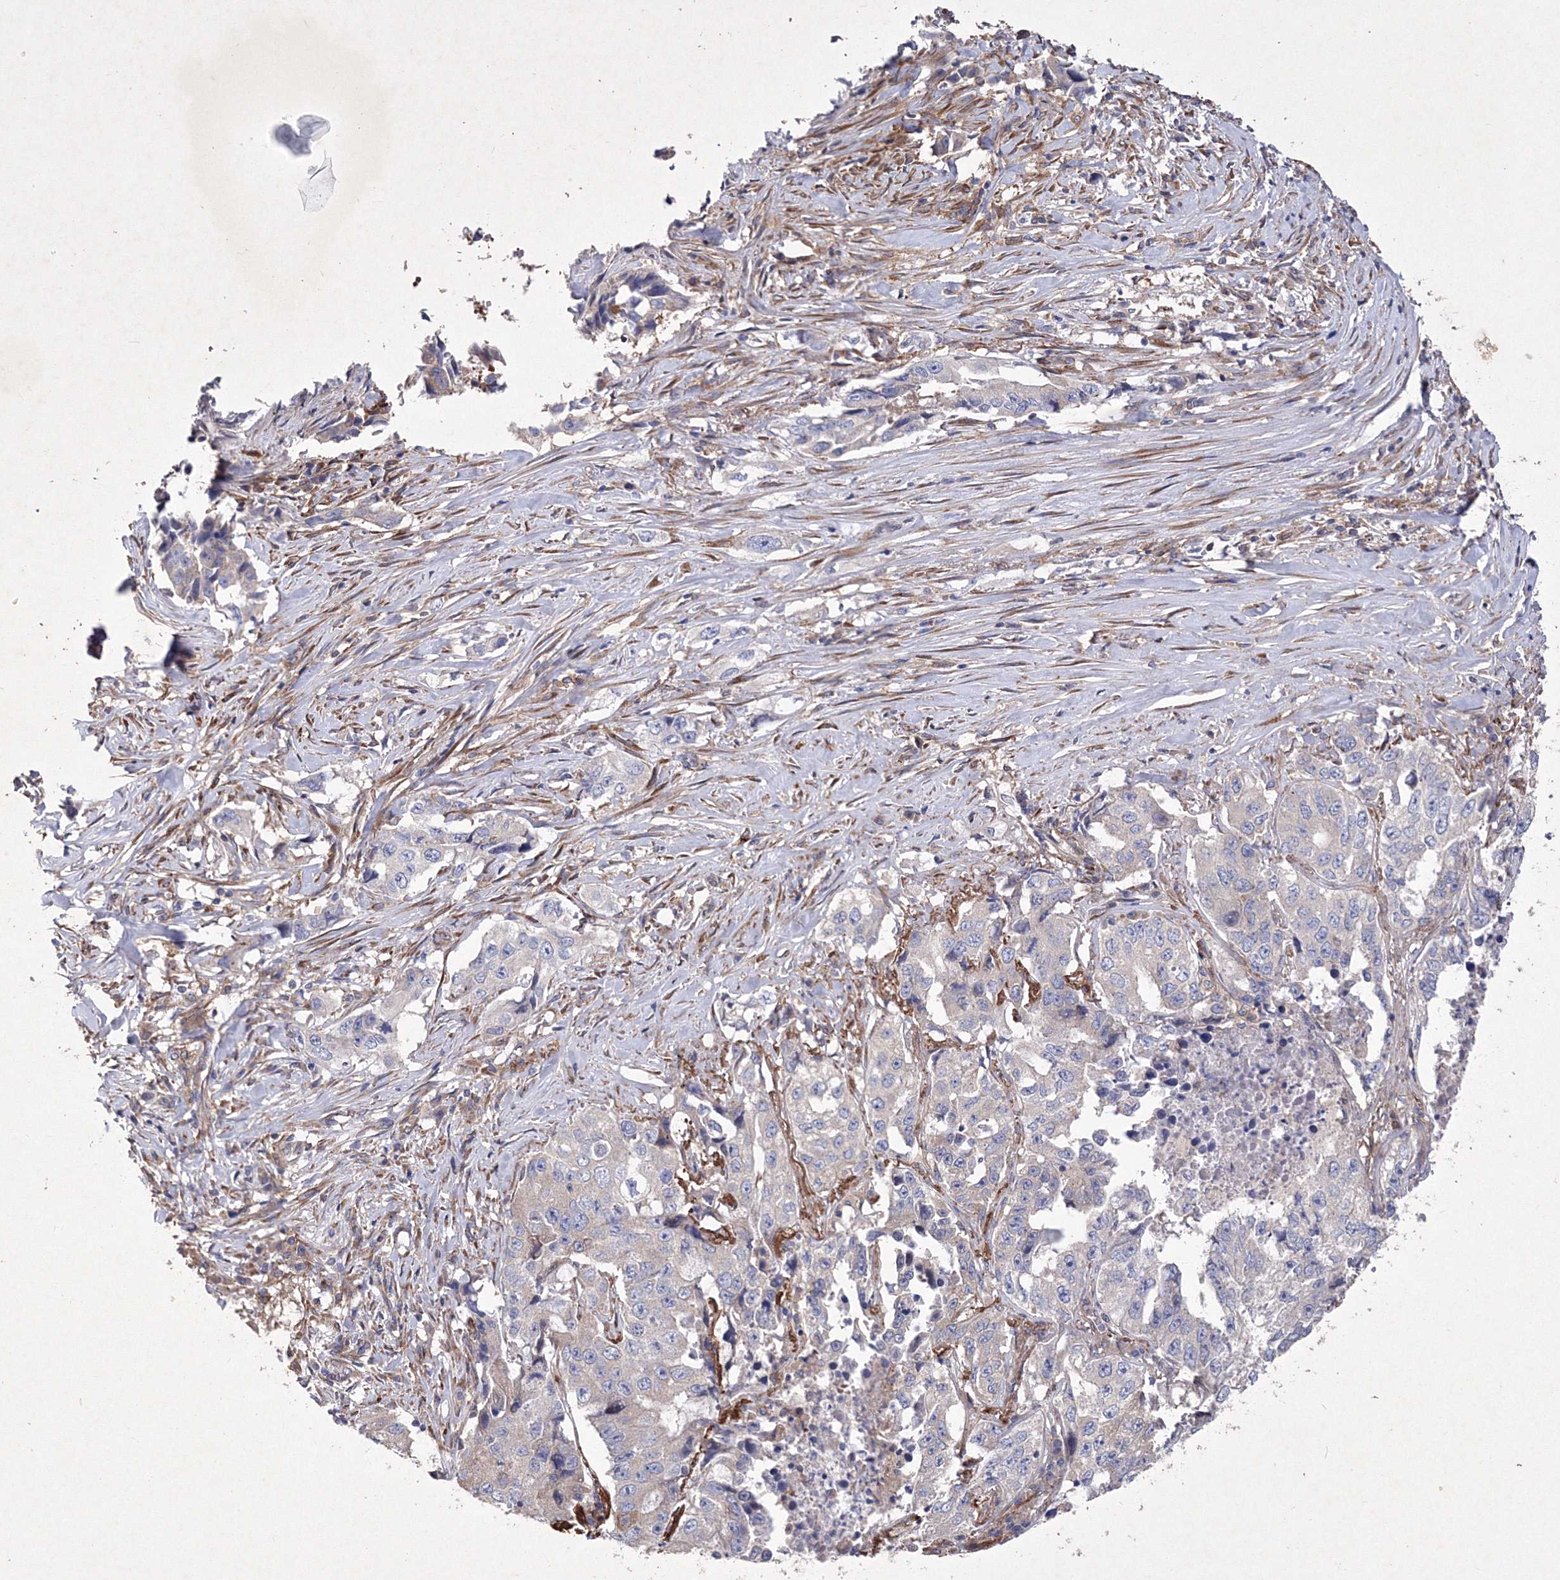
{"staining": {"intensity": "negative", "quantity": "none", "location": "none"}, "tissue": "lung cancer", "cell_type": "Tumor cells", "image_type": "cancer", "snomed": [{"axis": "morphology", "description": "Adenocarcinoma, NOS"}, {"axis": "topography", "description": "Lung"}], "caption": "Lung cancer was stained to show a protein in brown. There is no significant staining in tumor cells. Brightfield microscopy of immunohistochemistry stained with DAB (3,3'-diaminobenzidine) (brown) and hematoxylin (blue), captured at high magnification.", "gene": "SNX18", "patient": {"sex": "female", "age": 51}}